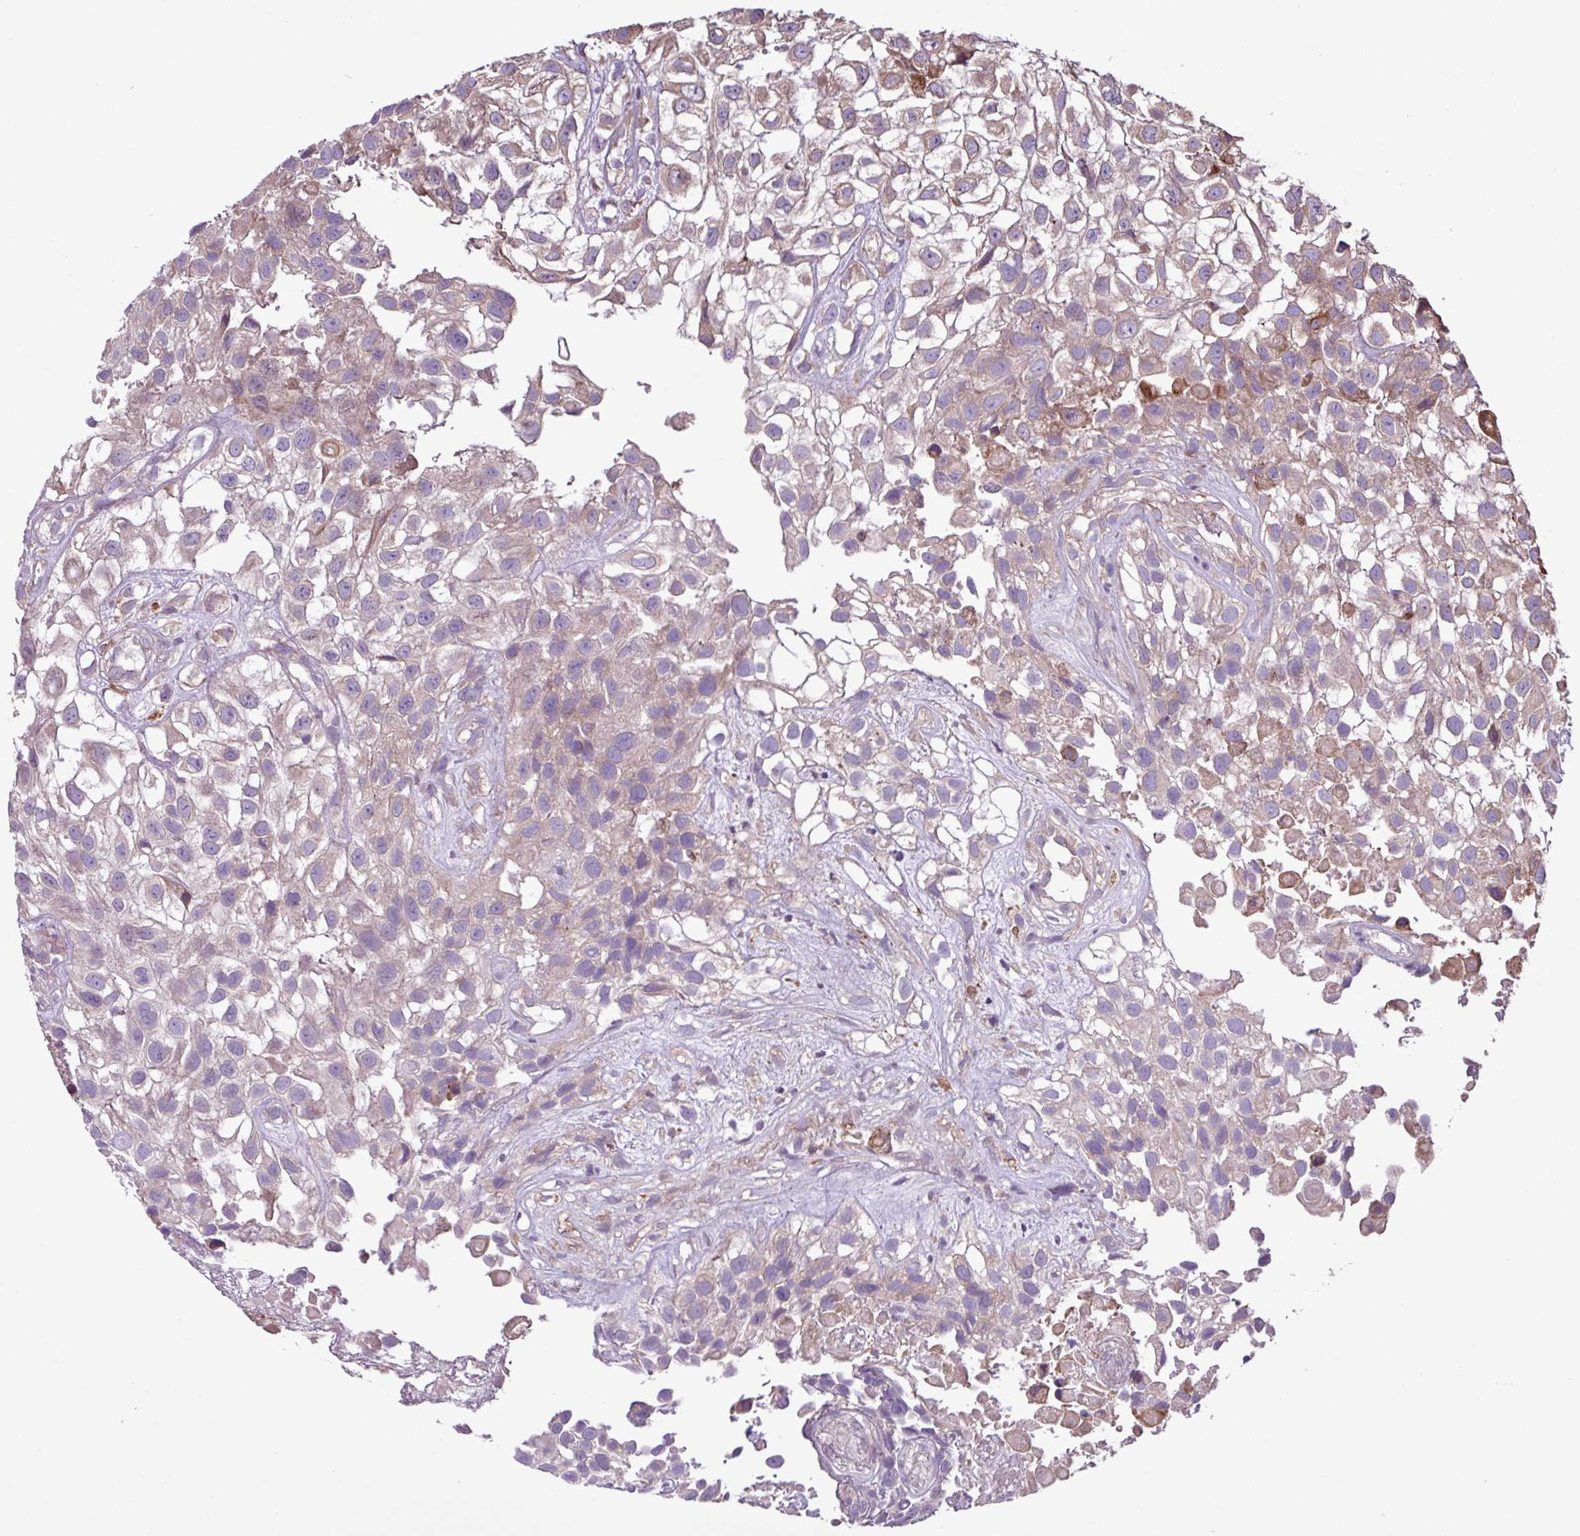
{"staining": {"intensity": "weak", "quantity": "<25%", "location": "cytoplasmic/membranous"}, "tissue": "urothelial cancer", "cell_type": "Tumor cells", "image_type": "cancer", "snomed": [{"axis": "morphology", "description": "Urothelial carcinoma, High grade"}, {"axis": "topography", "description": "Urinary bladder"}], "caption": "High-grade urothelial carcinoma was stained to show a protein in brown. There is no significant positivity in tumor cells. (DAB (3,3'-diaminobenzidine) immunohistochemistry with hematoxylin counter stain).", "gene": "MEGF6", "patient": {"sex": "male", "age": 56}}